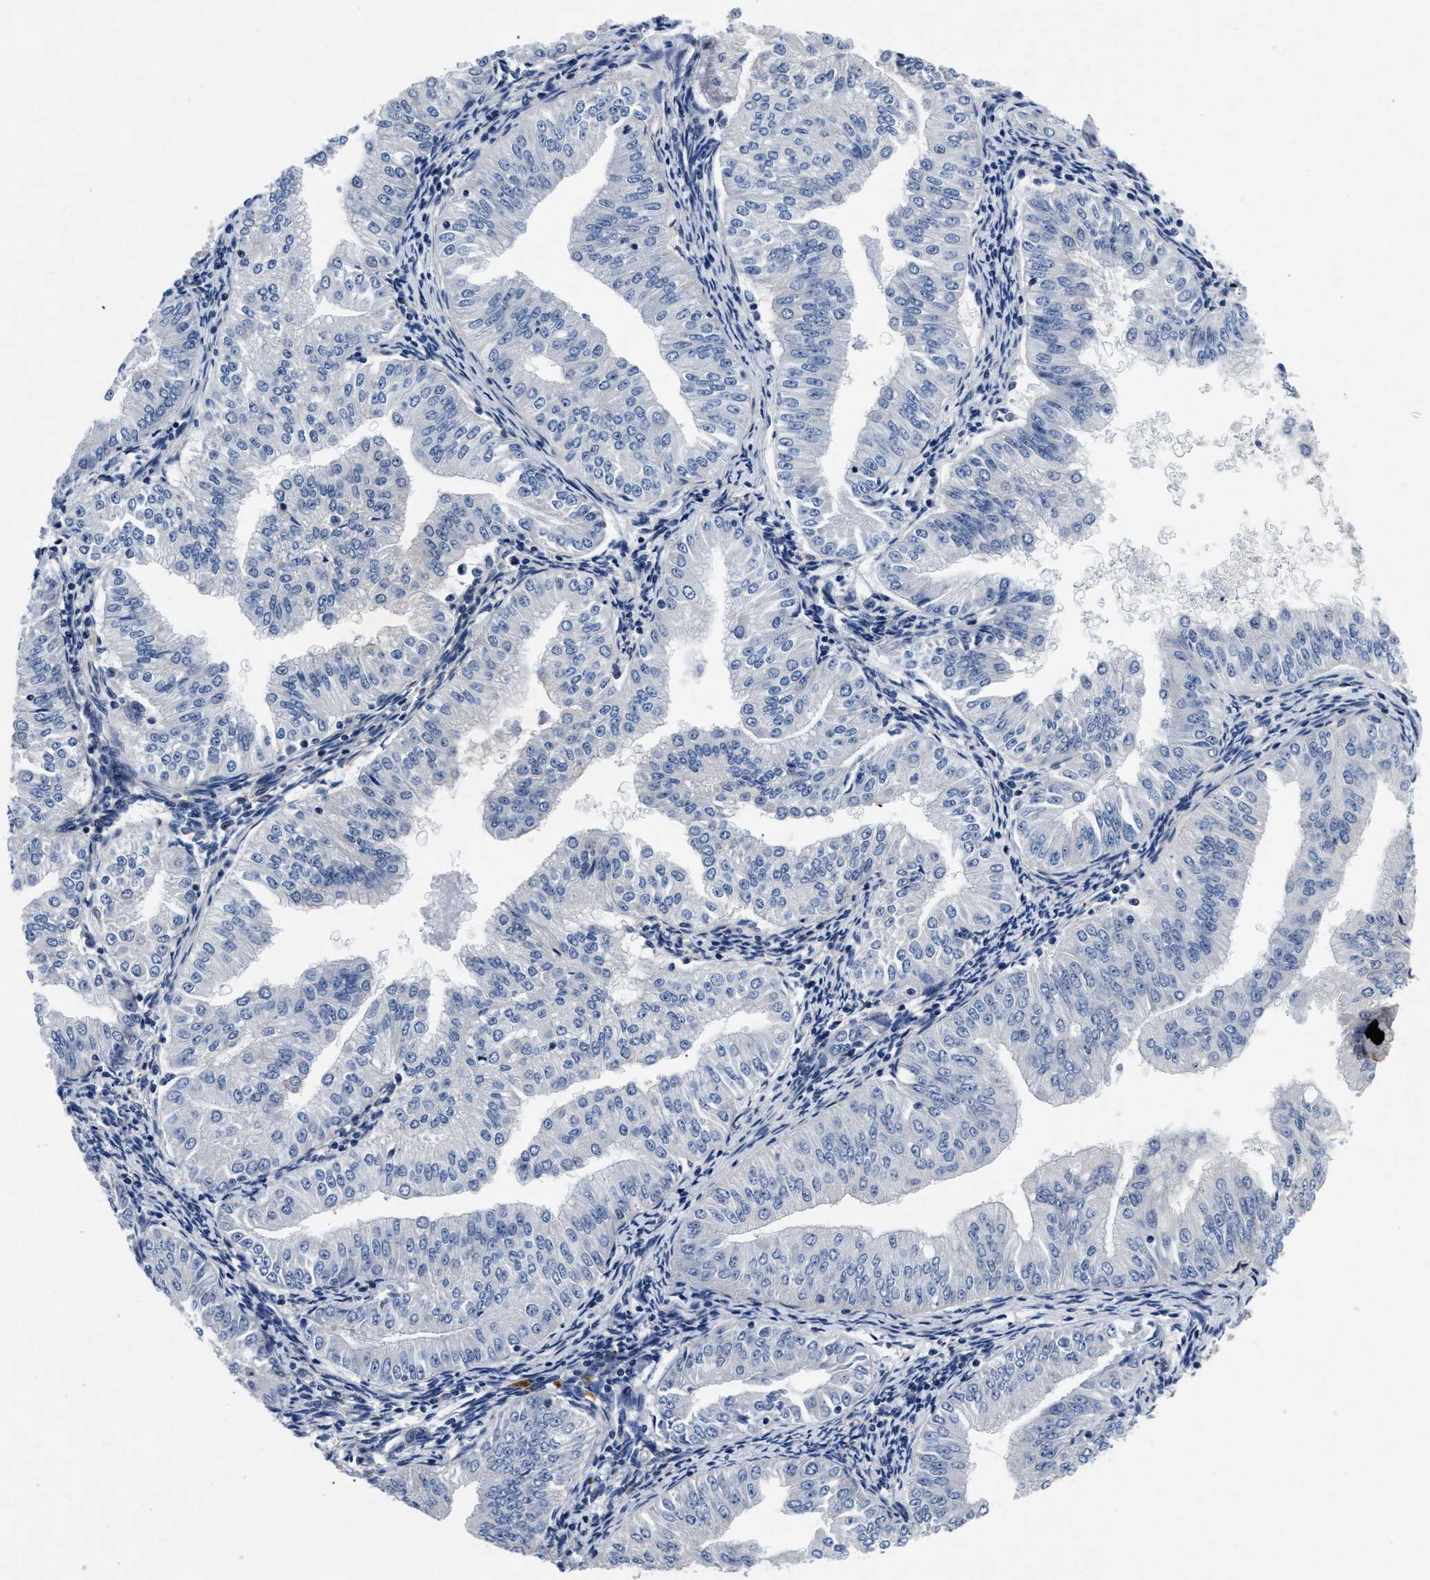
{"staining": {"intensity": "negative", "quantity": "none", "location": "none"}, "tissue": "endometrial cancer", "cell_type": "Tumor cells", "image_type": "cancer", "snomed": [{"axis": "morphology", "description": "Normal tissue, NOS"}, {"axis": "morphology", "description": "Adenocarcinoma, NOS"}, {"axis": "topography", "description": "Endometrium"}], "caption": "Immunohistochemistry (IHC) of endometrial cancer displays no staining in tumor cells.", "gene": "LAD1", "patient": {"sex": "female", "age": 53}}